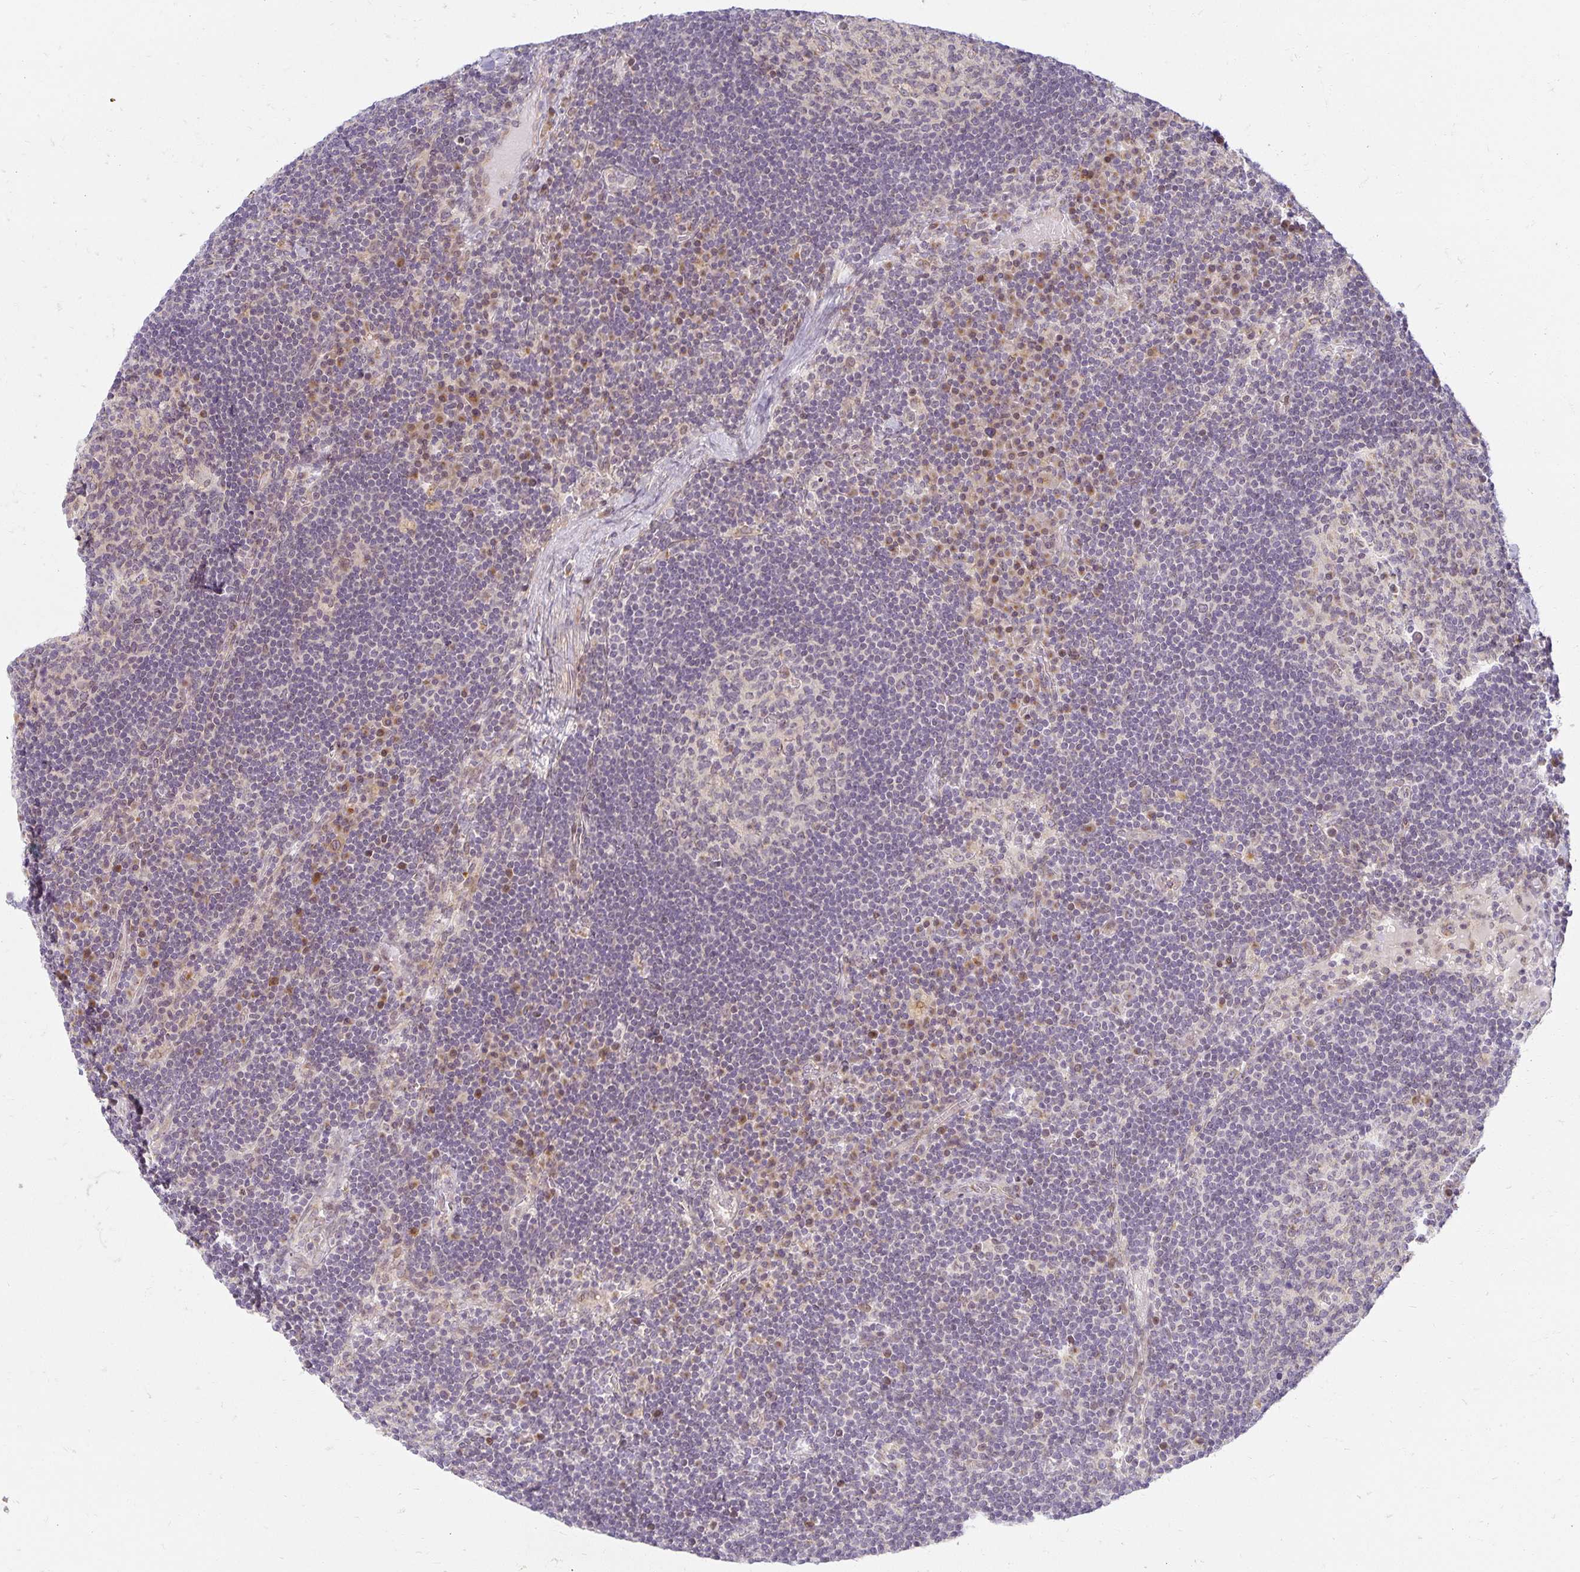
{"staining": {"intensity": "negative", "quantity": "none", "location": "none"}, "tissue": "lymph node", "cell_type": "Germinal center cells", "image_type": "normal", "snomed": [{"axis": "morphology", "description": "Normal tissue, NOS"}, {"axis": "topography", "description": "Lymph node"}], "caption": "Immunohistochemistry (IHC) of benign human lymph node shows no staining in germinal center cells.", "gene": "EHF", "patient": {"sex": "male", "age": 67}}